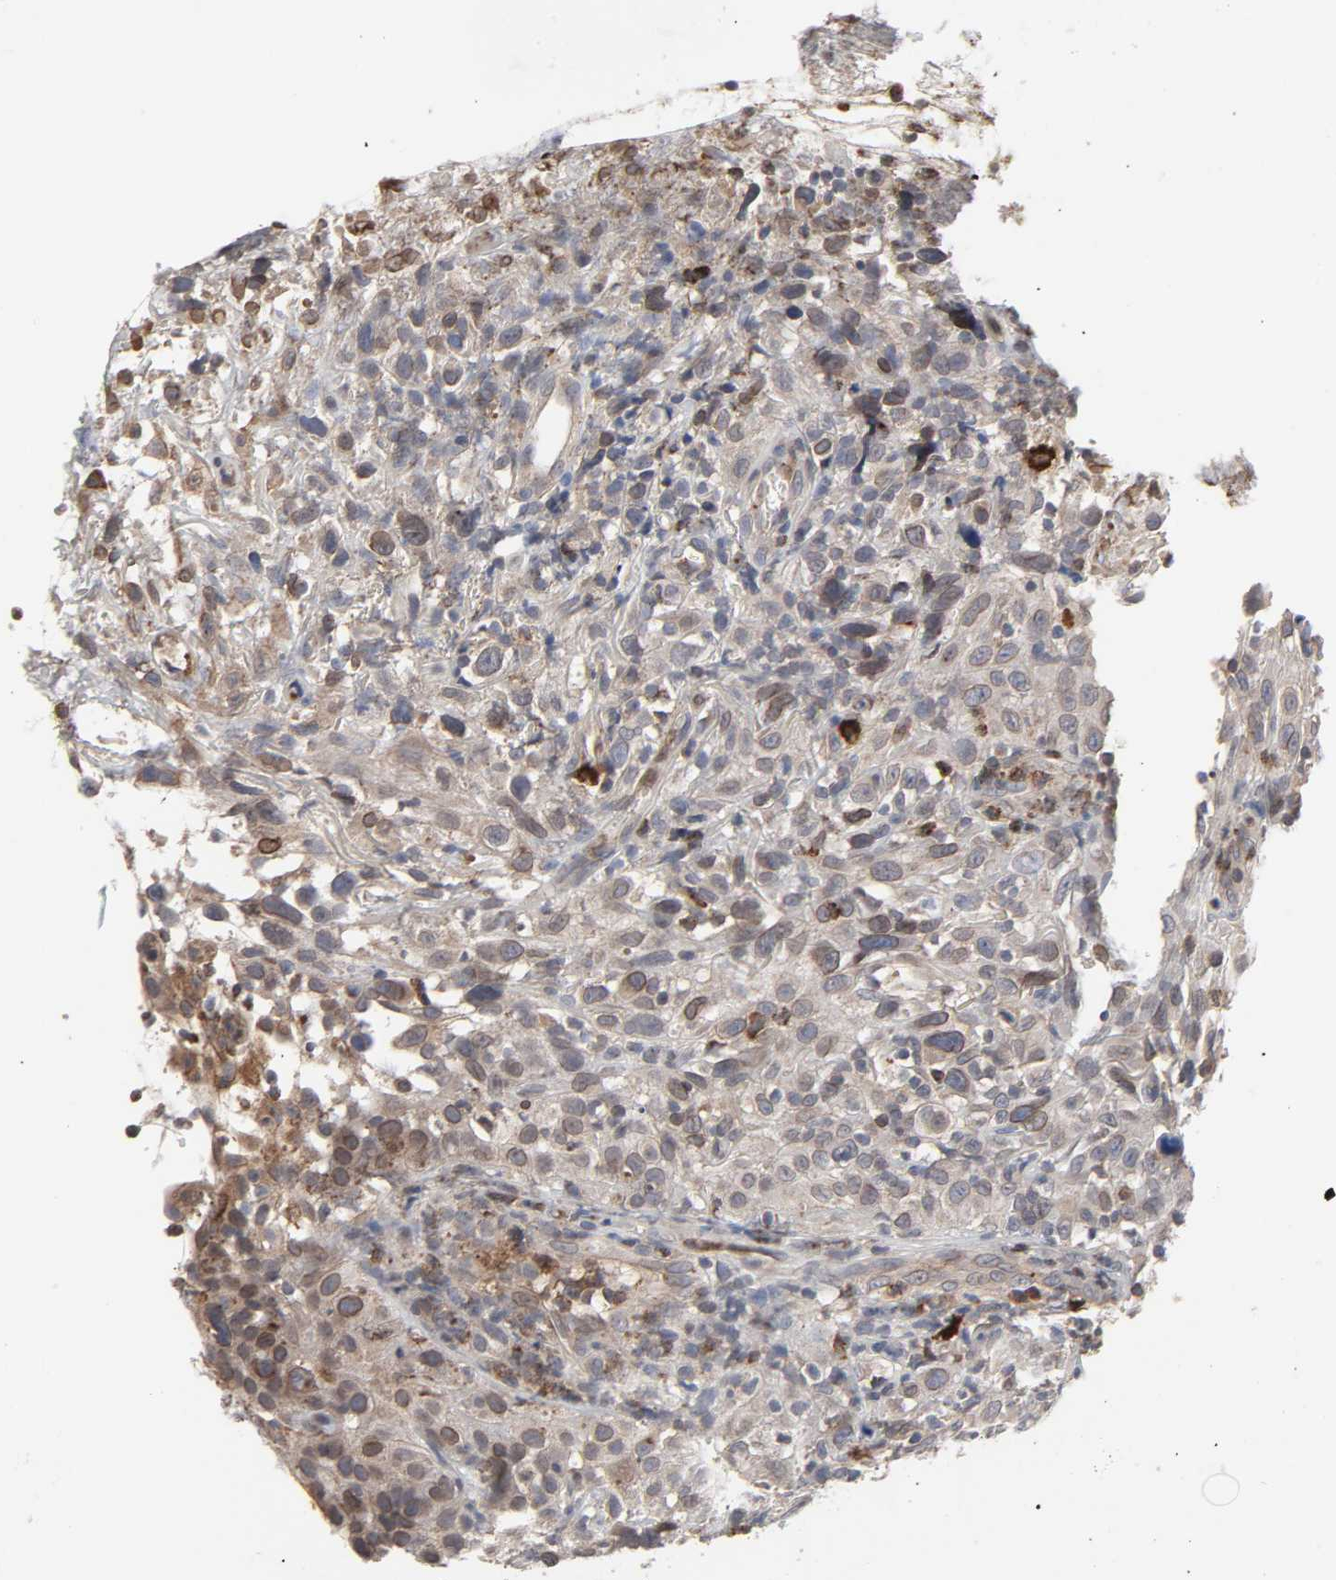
{"staining": {"intensity": "moderate", "quantity": ">75%", "location": "cytoplasmic/membranous,nuclear"}, "tissue": "thyroid cancer", "cell_type": "Tumor cells", "image_type": "cancer", "snomed": [{"axis": "morphology", "description": "Carcinoma, NOS"}, {"axis": "topography", "description": "Thyroid gland"}], "caption": "Human carcinoma (thyroid) stained for a protein (brown) displays moderate cytoplasmic/membranous and nuclear positive positivity in approximately >75% of tumor cells.", "gene": "CCDC175", "patient": {"sex": "female", "age": 77}}